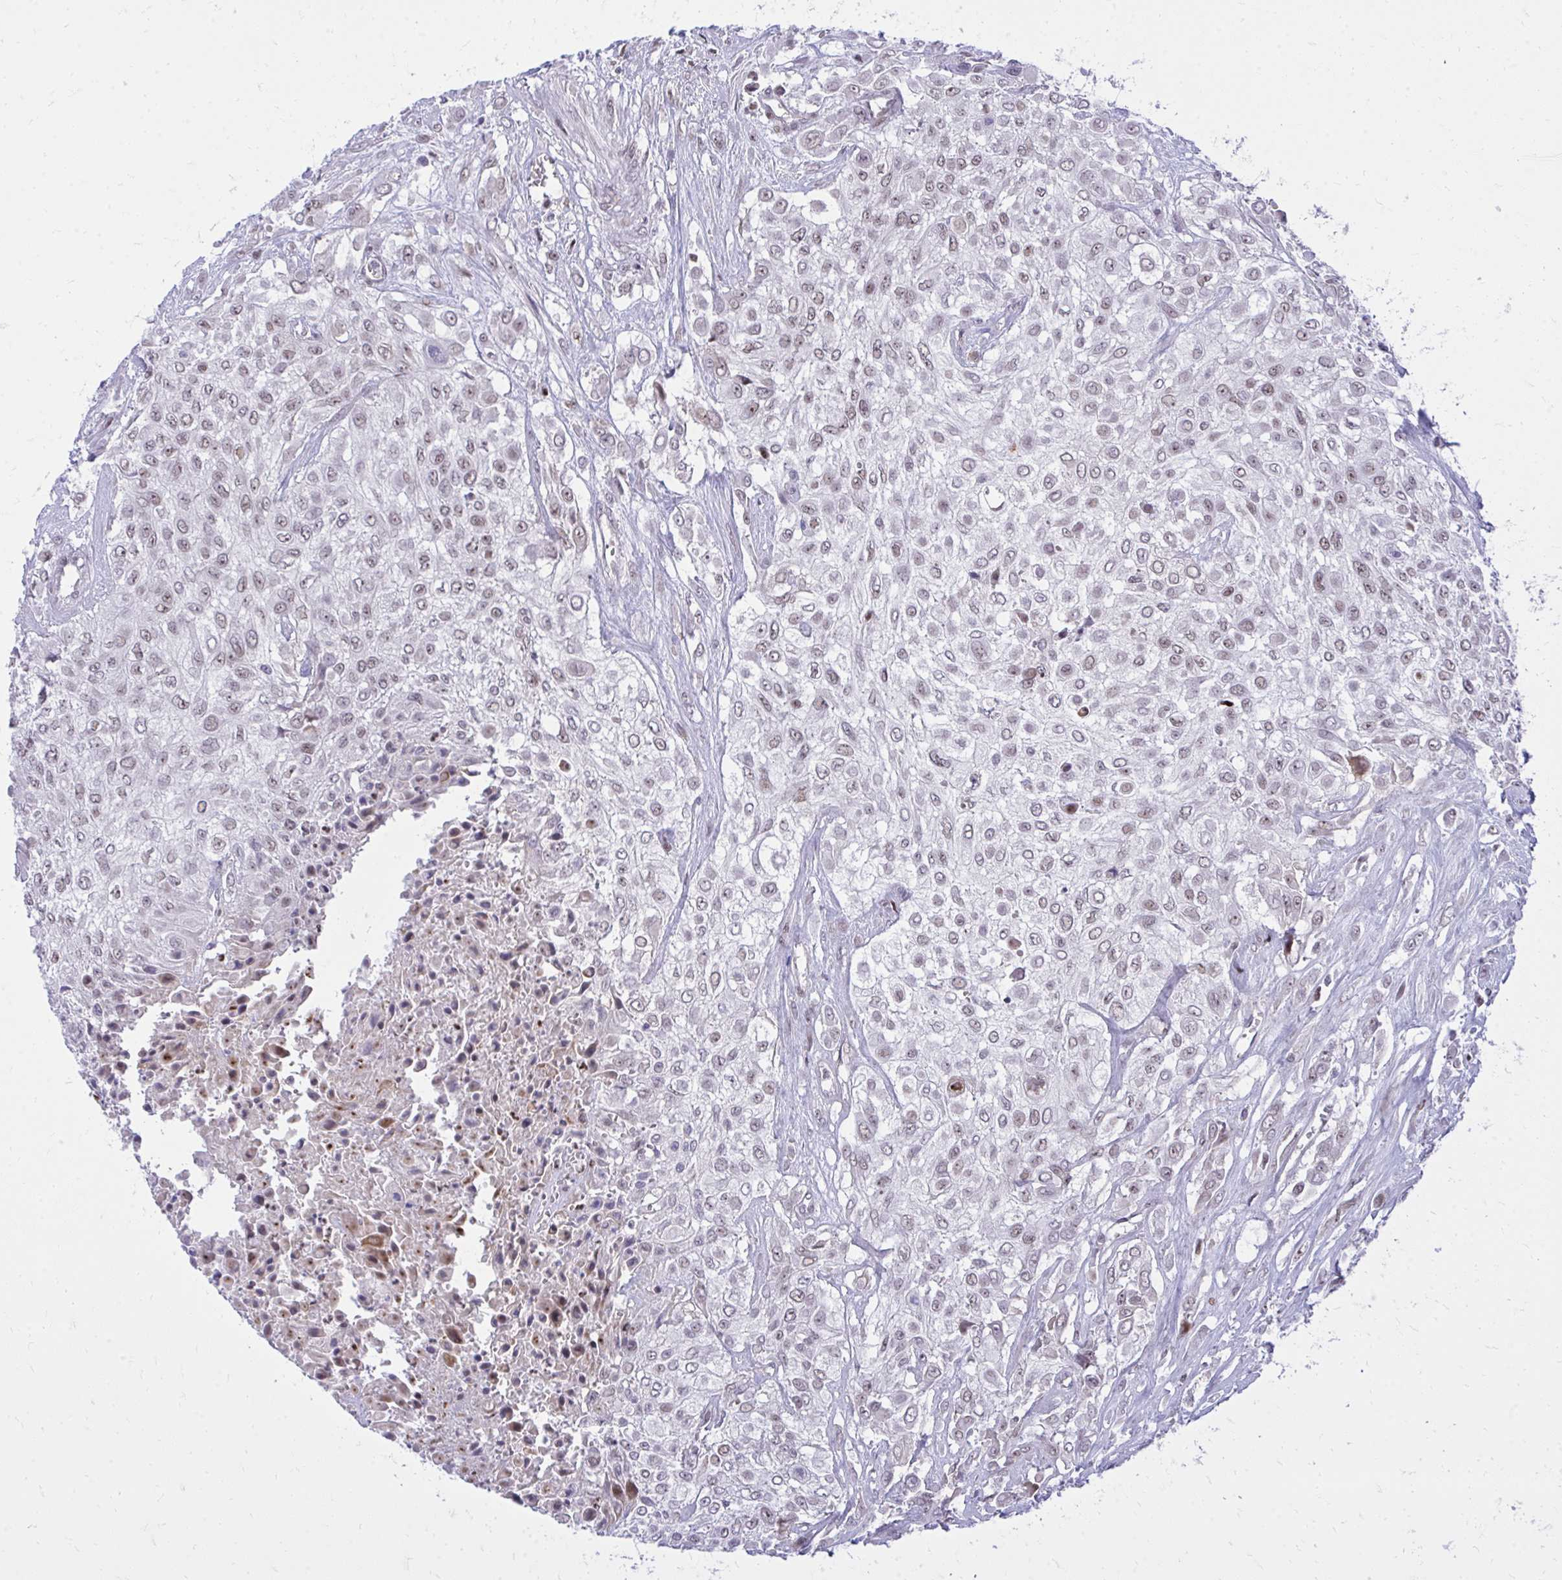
{"staining": {"intensity": "weak", "quantity": "25%-75%", "location": "nuclear"}, "tissue": "urothelial cancer", "cell_type": "Tumor cells", "image_type": "cancer", "snomed": [{"axis": "morphology", "description": "Urothelial carcinoma, High grade"}, {"axis": "topography", "description": "Urinary bladder"}], "caption": "Immunohistochemistry of high-grade urothelial carcinoma demonstrates low levels of weak nuclear expression in about 25%-75% of tumor cells. The protein is stained brown, and the nuclei are stained in blue (DAB (3,3'-diaminobenzidine) IHC with brightfield microscopy, high magnification).", "gene": "C14orf39", "patient": {"sex": "male", "age": 57}}